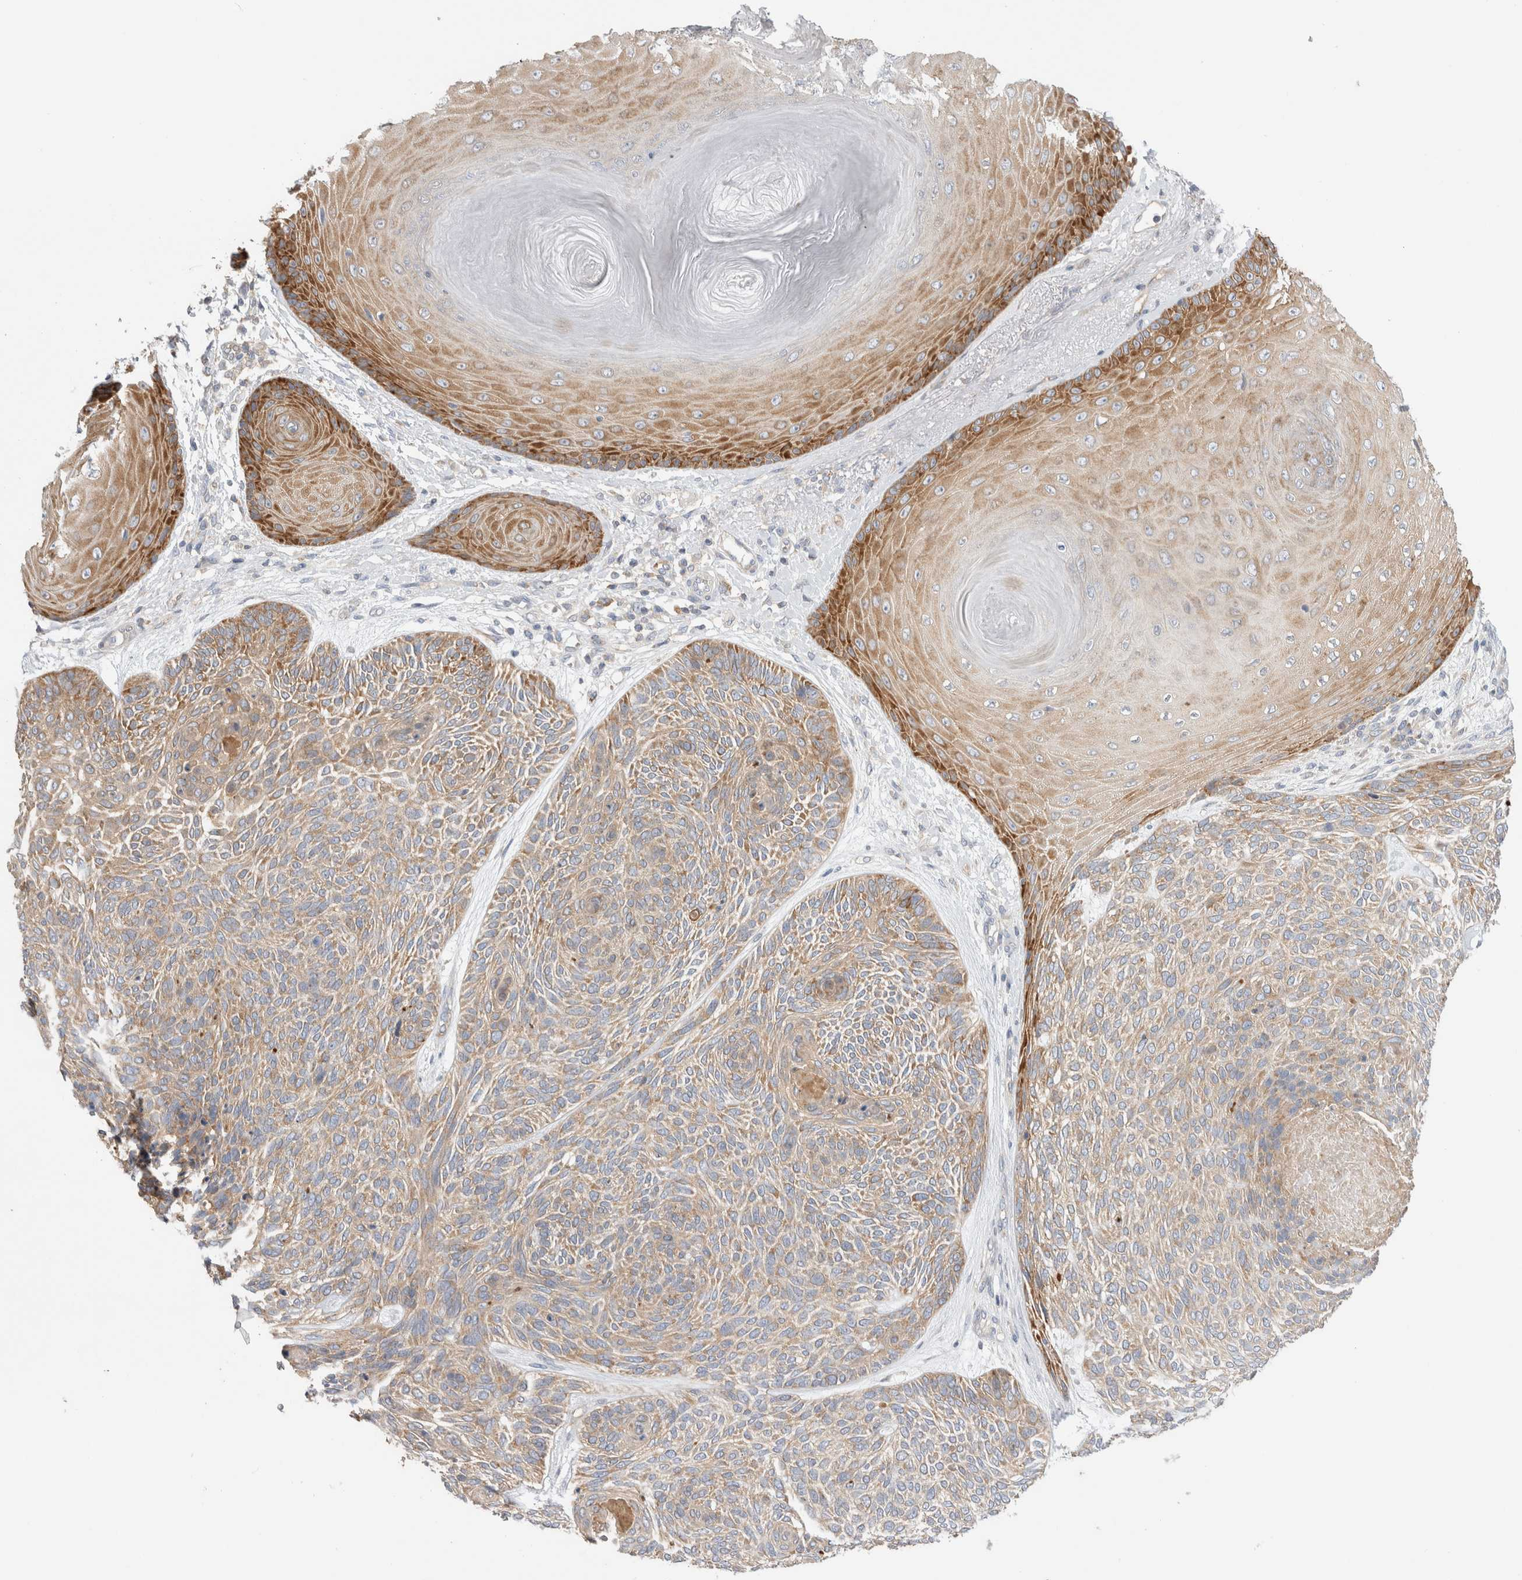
{"staining": {"intensity": "moderate", "quantity": "25%-75%", "location": "cytoplasmic/membranous"}, "tissue": "skin cancer", "cell_type": "Tumor cells", "image_type": "cancer", "snomed": [{"axis": "morphology", "description": "Basal cell carcinoma"}, {"axis": "topography", "description": "Skin"}], "caption": "A micrograph of human skin cancer stained for a protein demonstrates moderate cytoplasmic/membranous brown staining in tumor cells.", "gene": "ZNF23", "patient": {"sex": "male", "age": 55}}